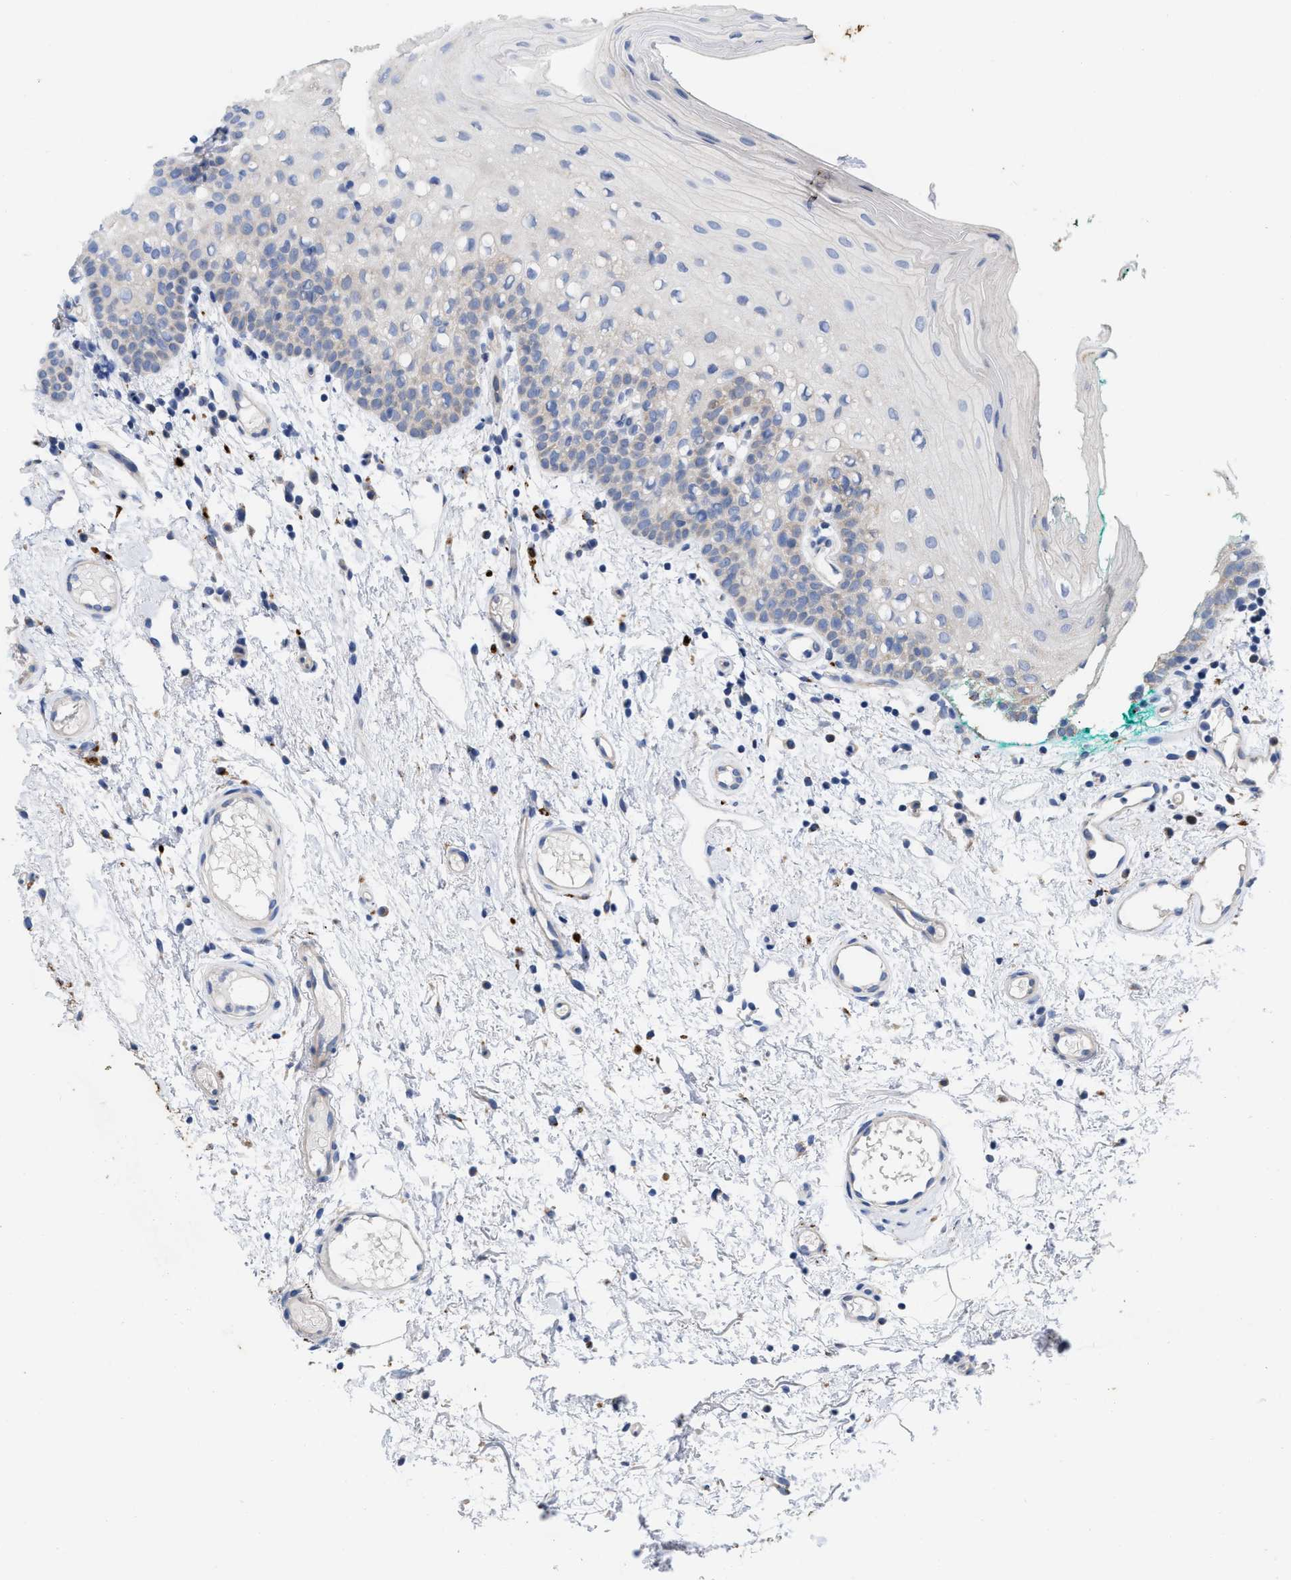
{"staining": {"intensity": "weak", "quantity": "<25%", "location": "cytoplasmic/membranous"}, "tissue": "oral mucosa", "cell_type": "Squamous epithelial cells", "image_type": "normal", "snomed": [{"axis": "morphology", "description": "Normal tissue, NOS"}, {"axis": "morphology", "description": "Squamous cell carcinoma, NOS"}, {"axis": "topography", "description": "Oral tissue"}, {"axis": "topography", "description": "Salivary gland"}, {"axis": "topography", "description": "Head-Neck"}], "caption": "The photomicrograph reveals no staining of squamous epithelial cells in benign oral mucosa.", "gene": "VIP", "patient": {"sex": "female", "age": 62}}